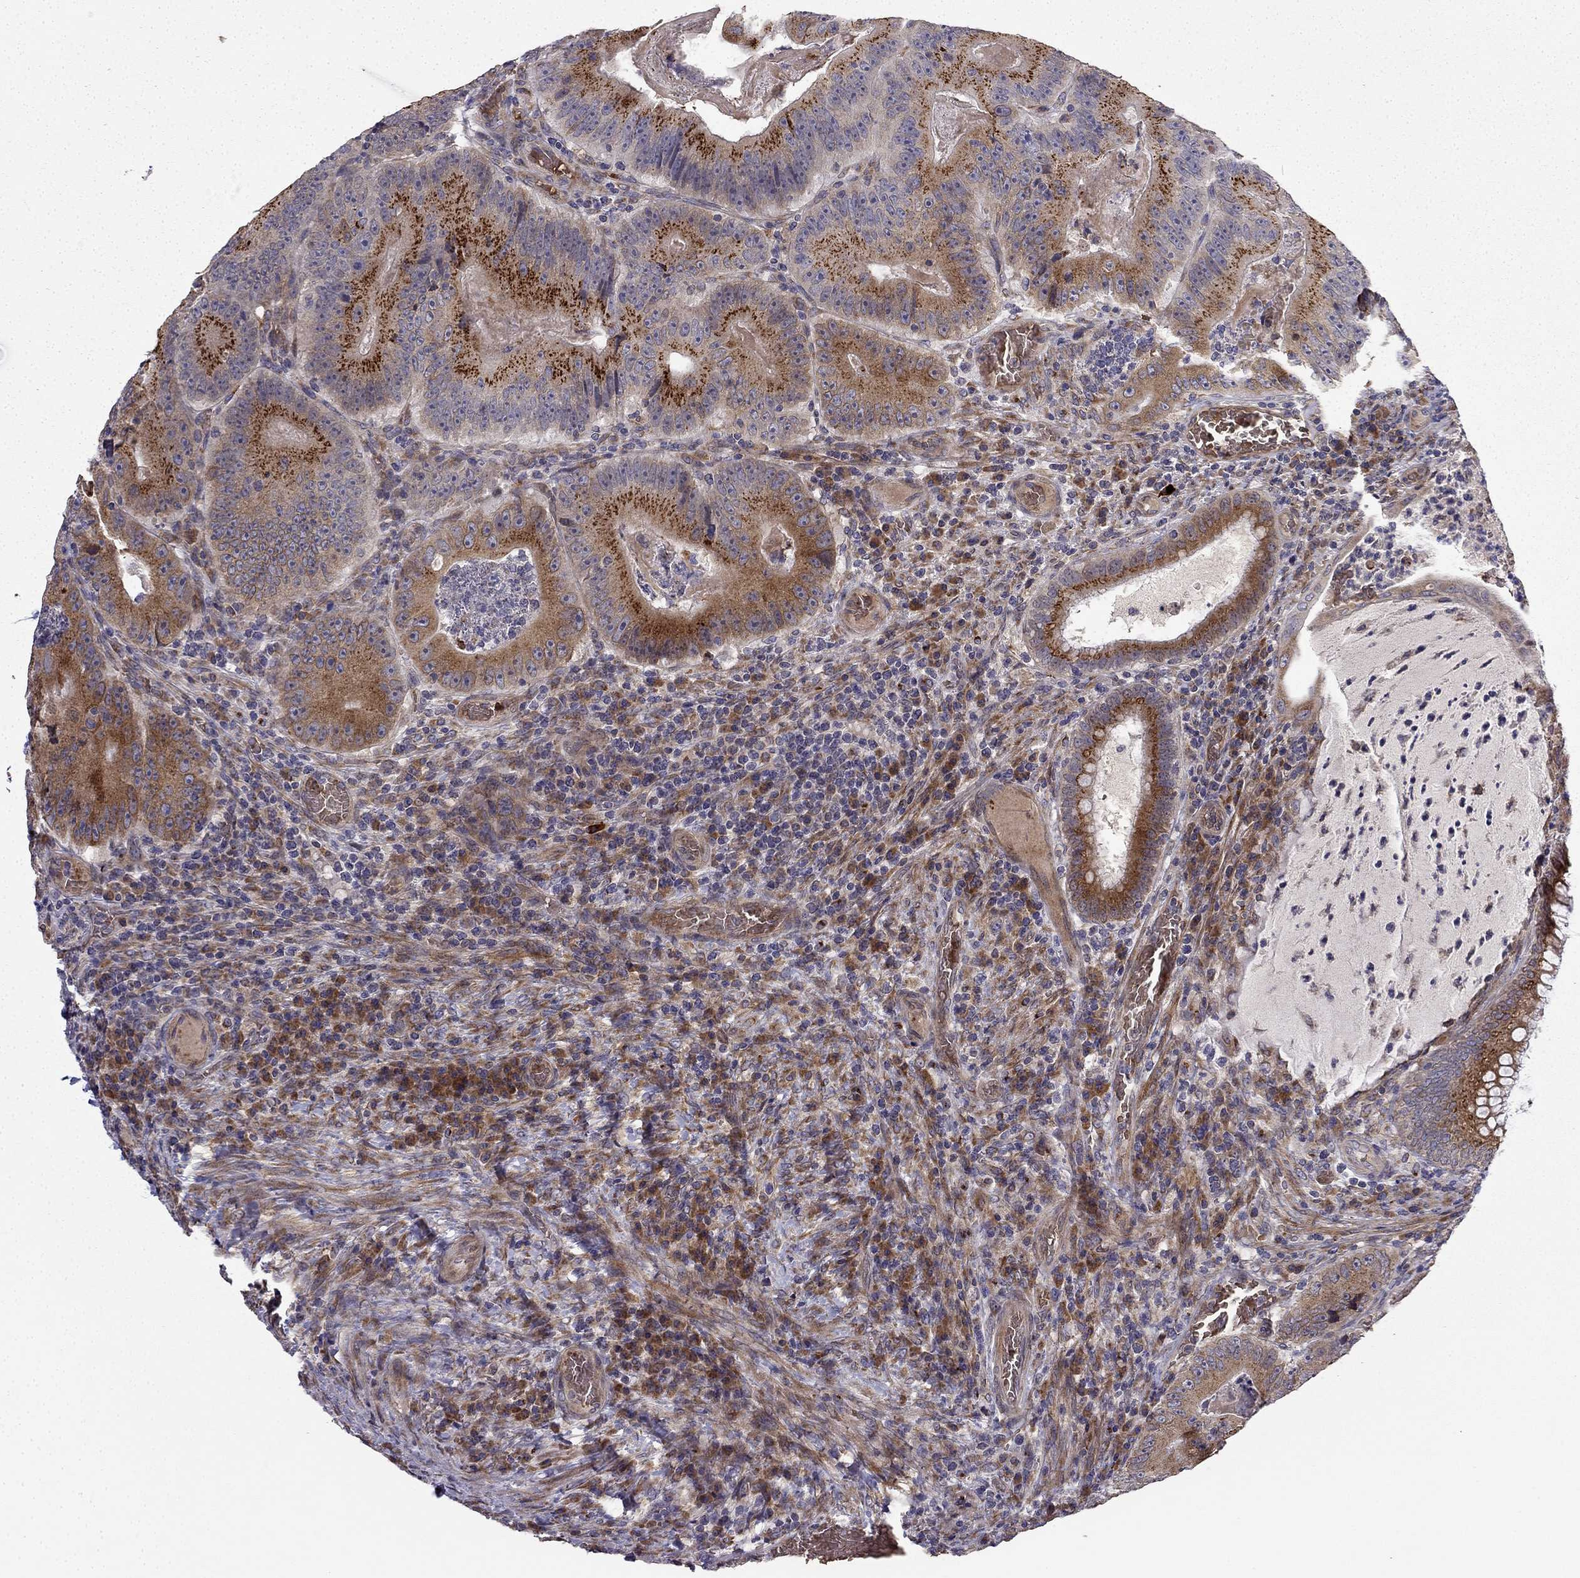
{"staining": {"intensity": "strong", "quantity": "25%-75%", "location": "cytoplasmic/membranous"}, "tissue": "colorectal cancer", "cell_type": "Tumor cells", "image_type": "cancer", "snomed": [{"axis": "morphology", "description": "Adenocarcinoma, NOS"}, {"axis": "topography", "description": "Colon"}], "caption": "Colorectal adenocarcinoma stained with a brown dye demonstrates strong cytoplasmic/membranous positive staining in about 25%-75% of tumor cells.", "gene": "B4GALT7", "patient": {"sex": "female", "age": 86}}